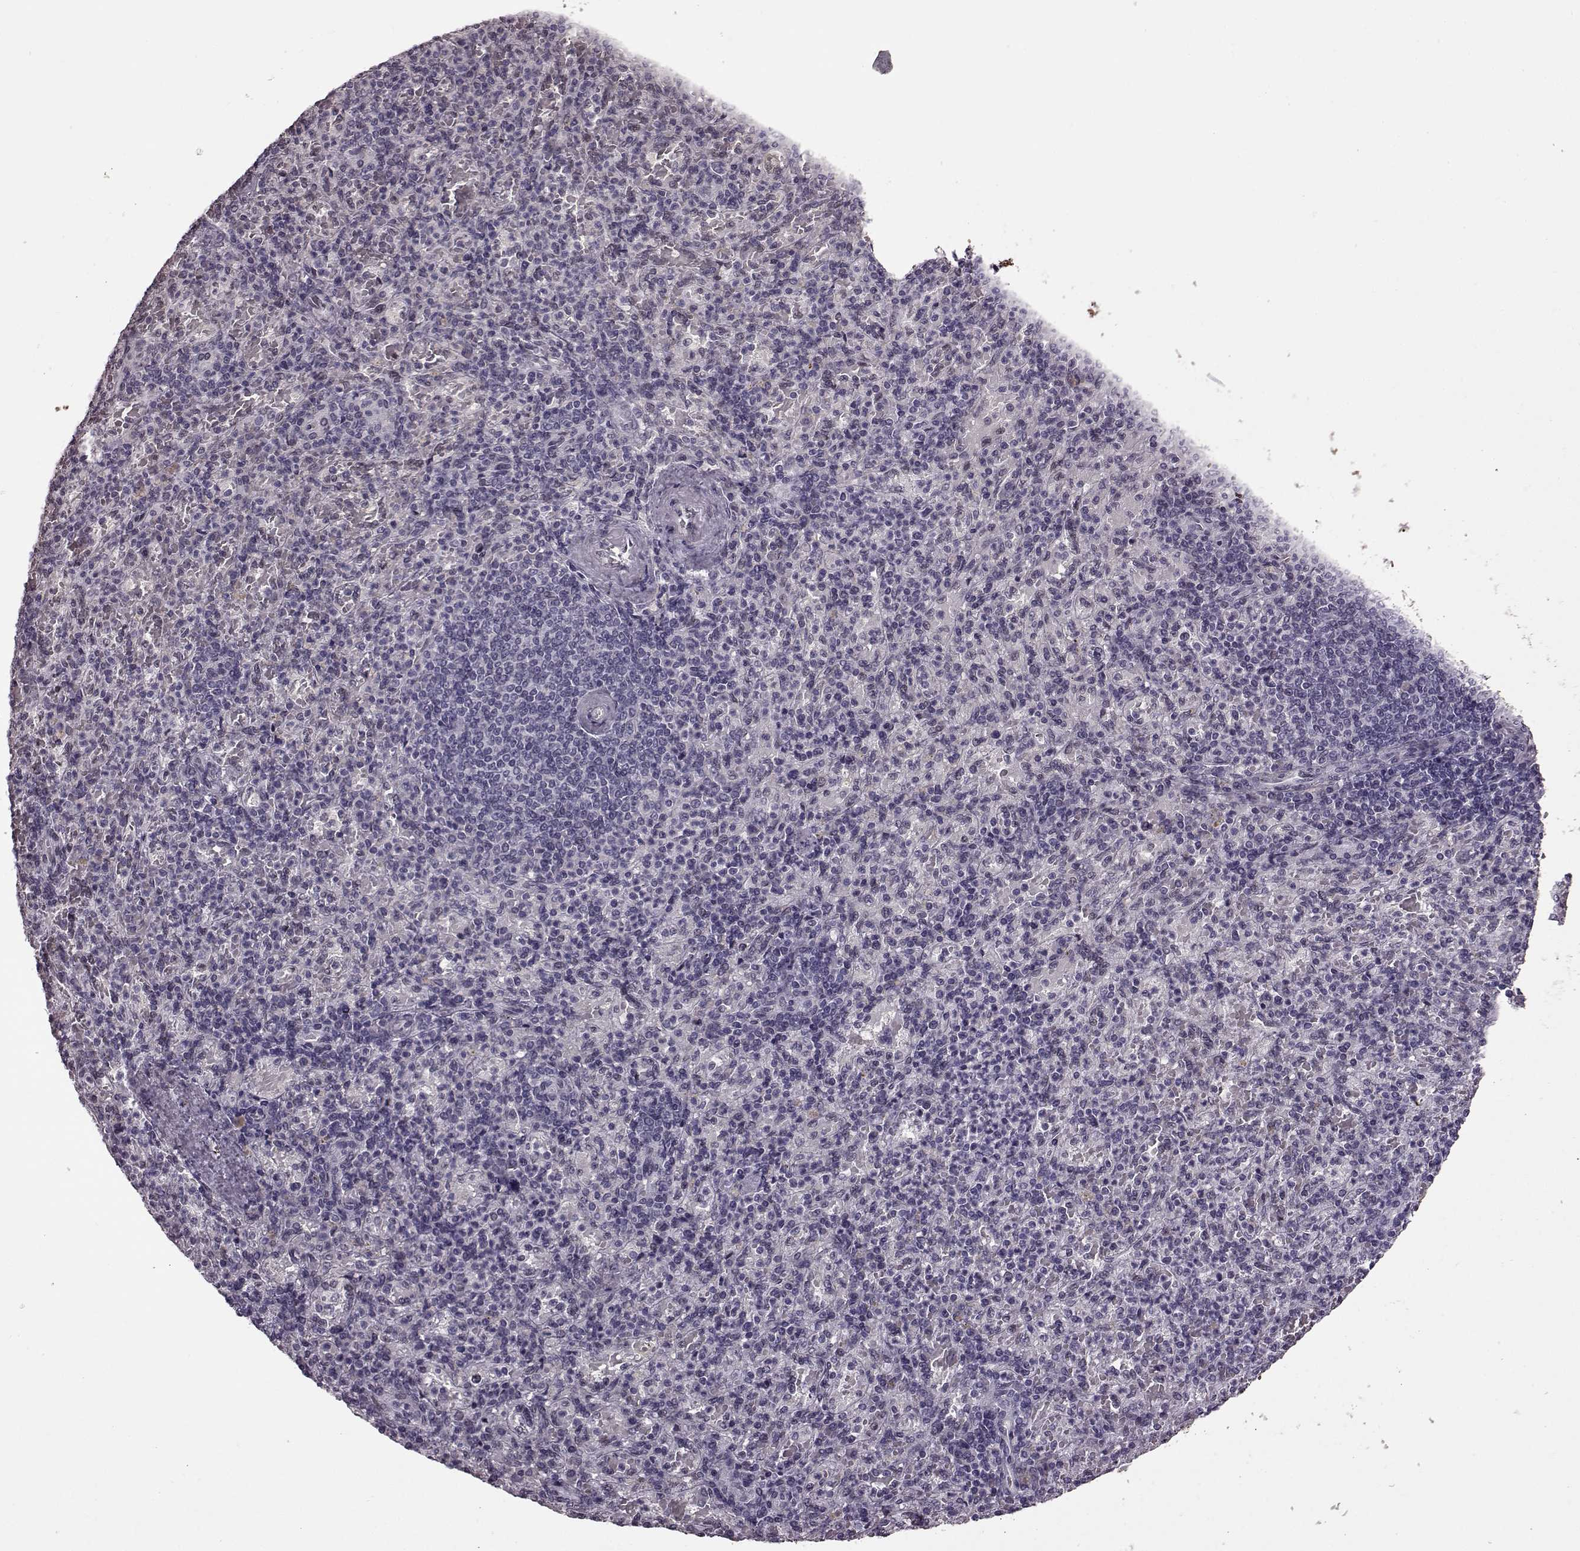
{"staining": {"intensity": "negative", "quantity": "none", "location": "none"}, "tissue": "spleen", "cell_type": "Cells in red pulp", "image_type": "normal", "snomed": [{"axis": "morphology", "description": "Normal tissue, NOS"}, {"axis": "topography", "description": "Spleen"}], "caption": "A high-resolution micrograph shows immunohistochemistry staining of benign spleen, which reveals no significant staining in cells in red pulp. (DAB immunohistochemistry, high magnification).", "gene": "STX1A", "patient": {"sex": "female", "age": 74}}